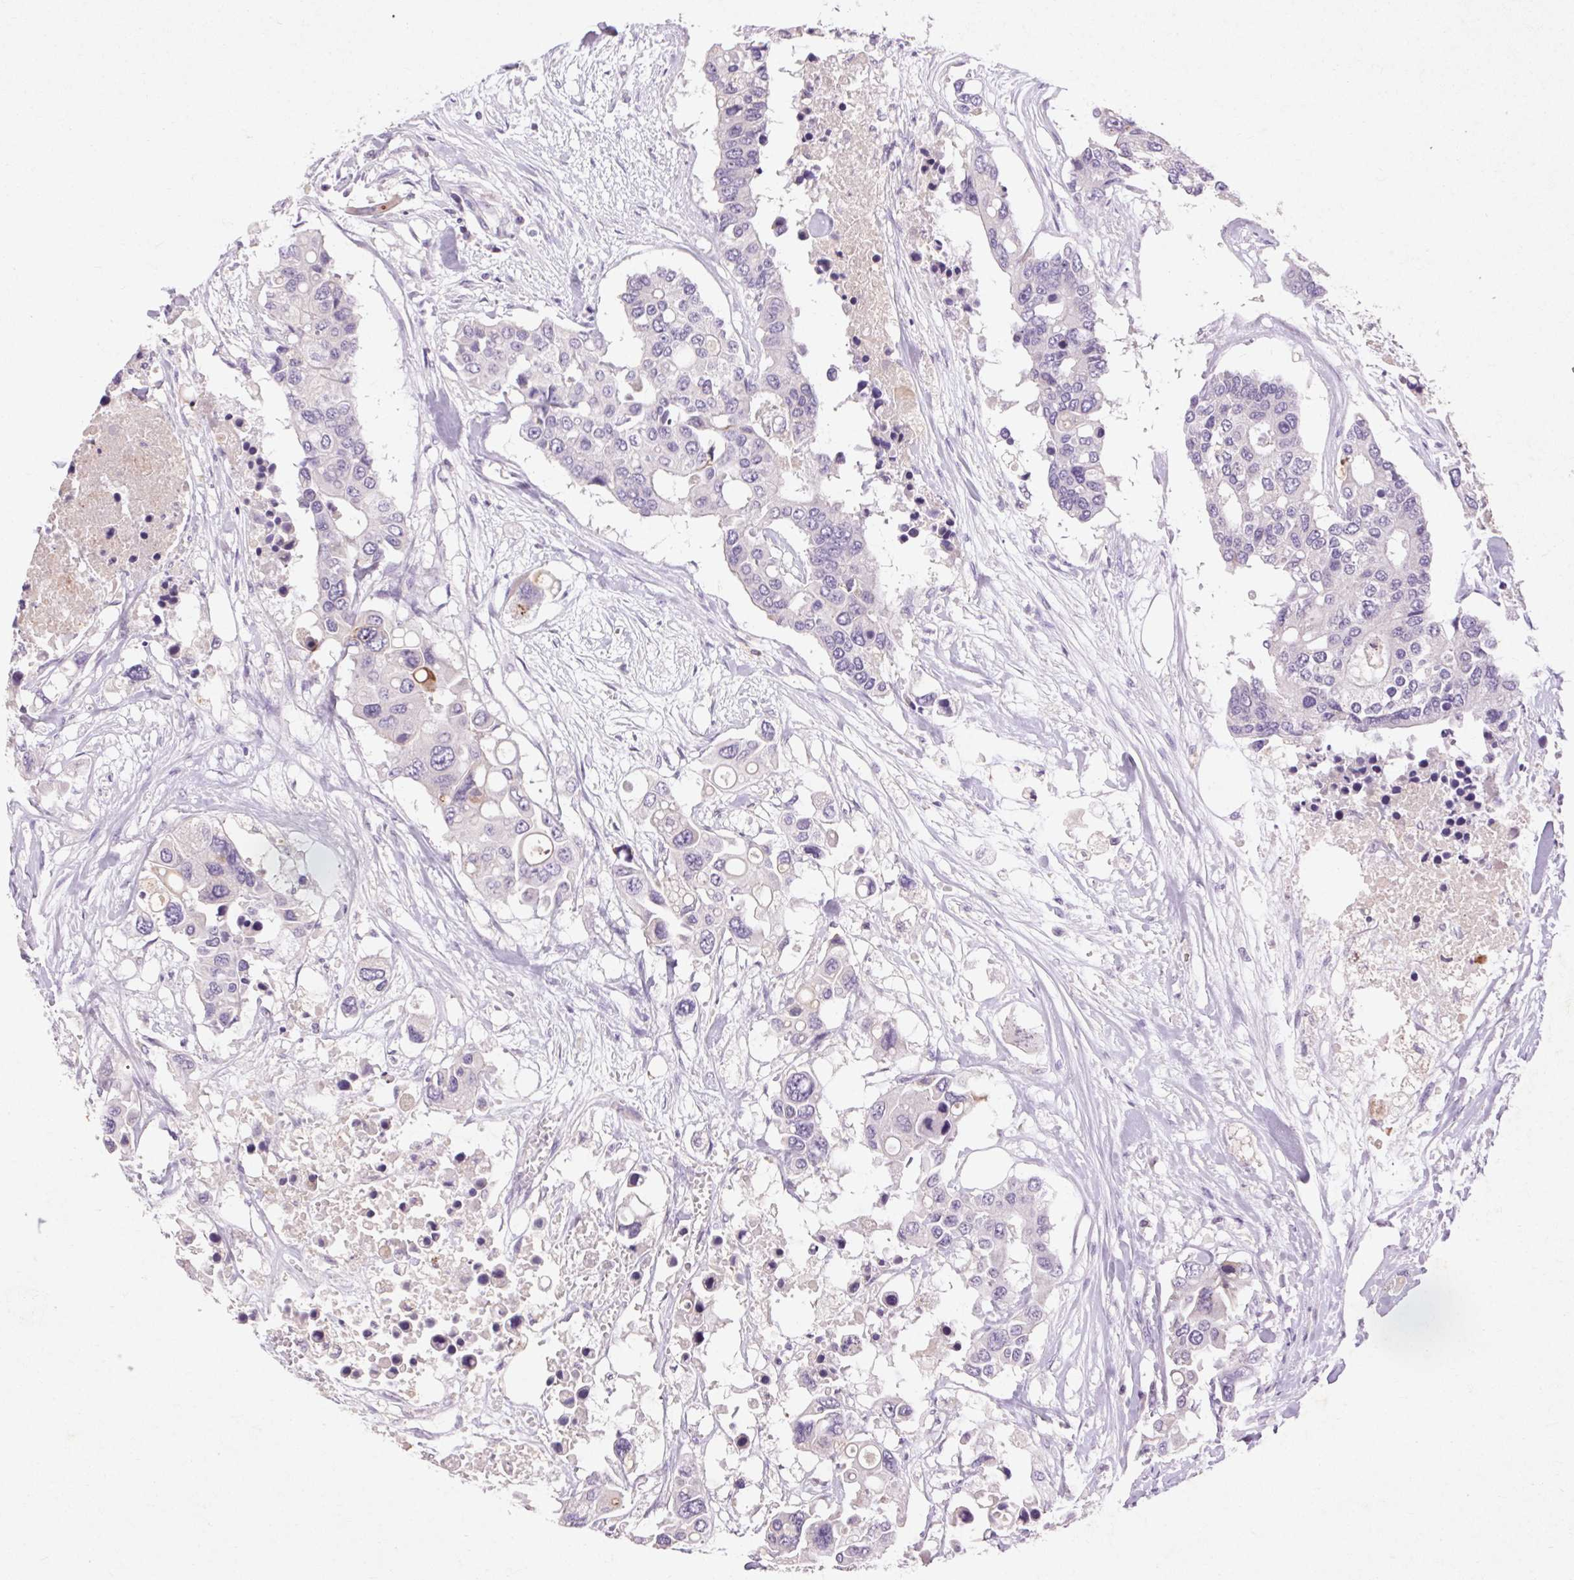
{"staining": {"intensity": "negative", "quantity": "none", "location": "none"}, "tissue": "colorectal cancer", "cell_type": "Tumor cells", "image_type": "cancer", "snomed": [{"axis": "morphology", "description": "Adenocarcinoma, NOS"}, {"axis": "topography", "description": "Colon"}], "caption": "This is an IHC photomicrograph of colorectal cancer. There is no staining in tumor cells.", "gene": "FNDC7", "patient": {"sex": "male", "age": 77}}